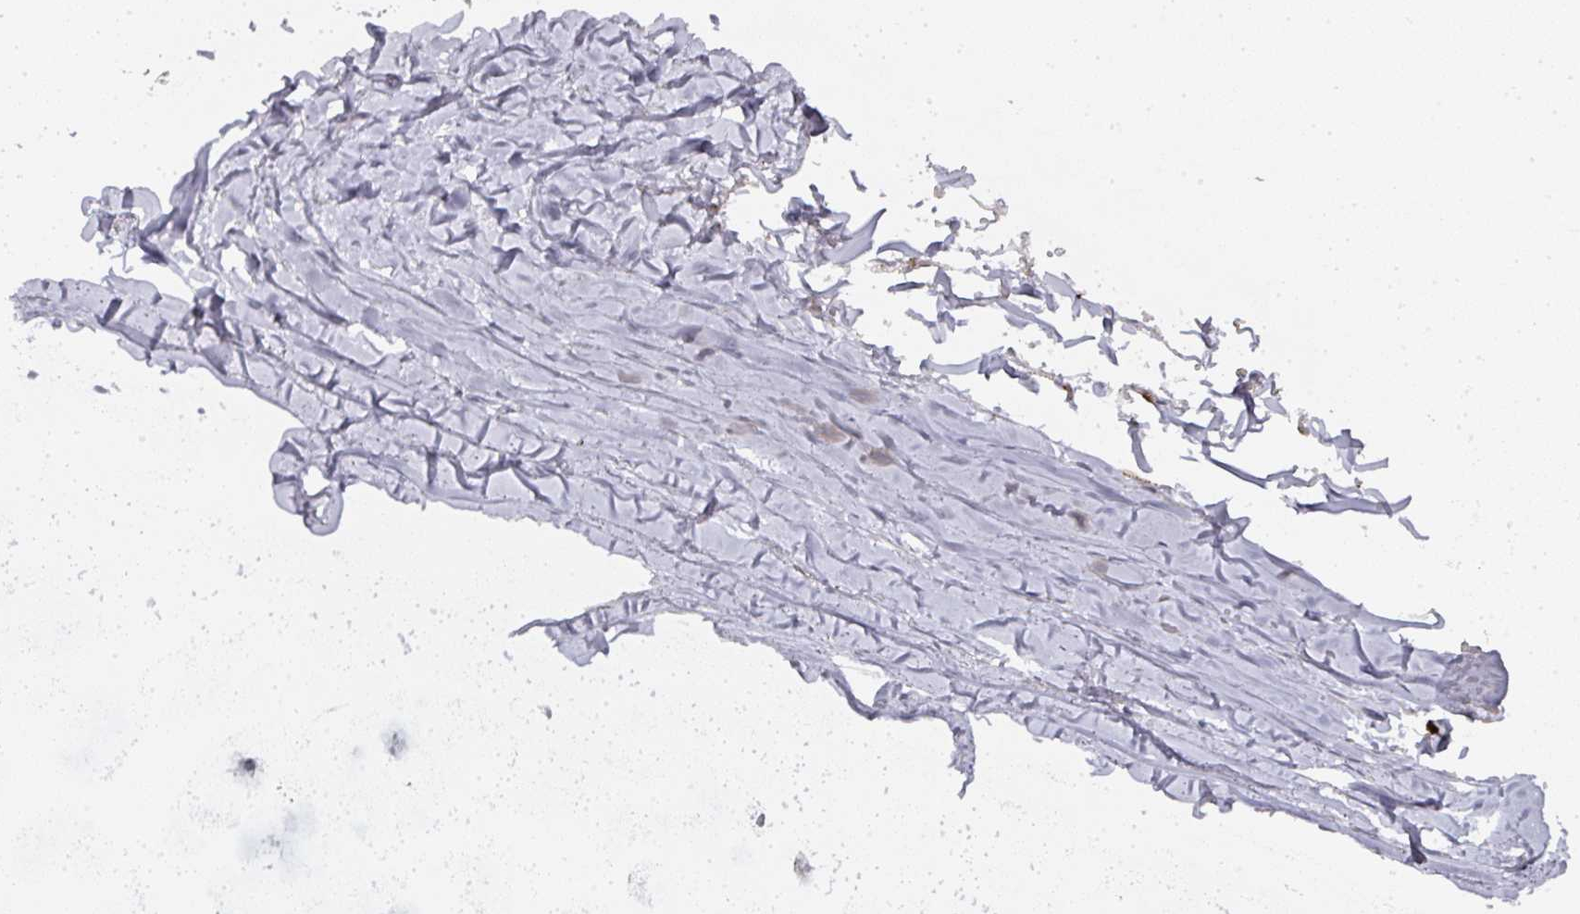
{"staining": {"intensity": "negative", "quantity": "none", "location": "none"}, "tissue": "adipose tissue", "cell_type": "Adipocytes", "image_type": "normal", "snomed": [{"axis": "morphology", "description": "Normal tissue, NOS"}, {"axis": "topography", "description": "Cartilage tissue"}, {"axis": "topography", "description": "Nasopharynx"}, {"axis": "topography", "description": "Thyroid gland"}], "caption": "Adipocytes show no significant protein expression in benign adipose tissue. Nuclei are stained in blue.", "gene": "CAMP", "patient": {"sex": "male", "age": 63}}